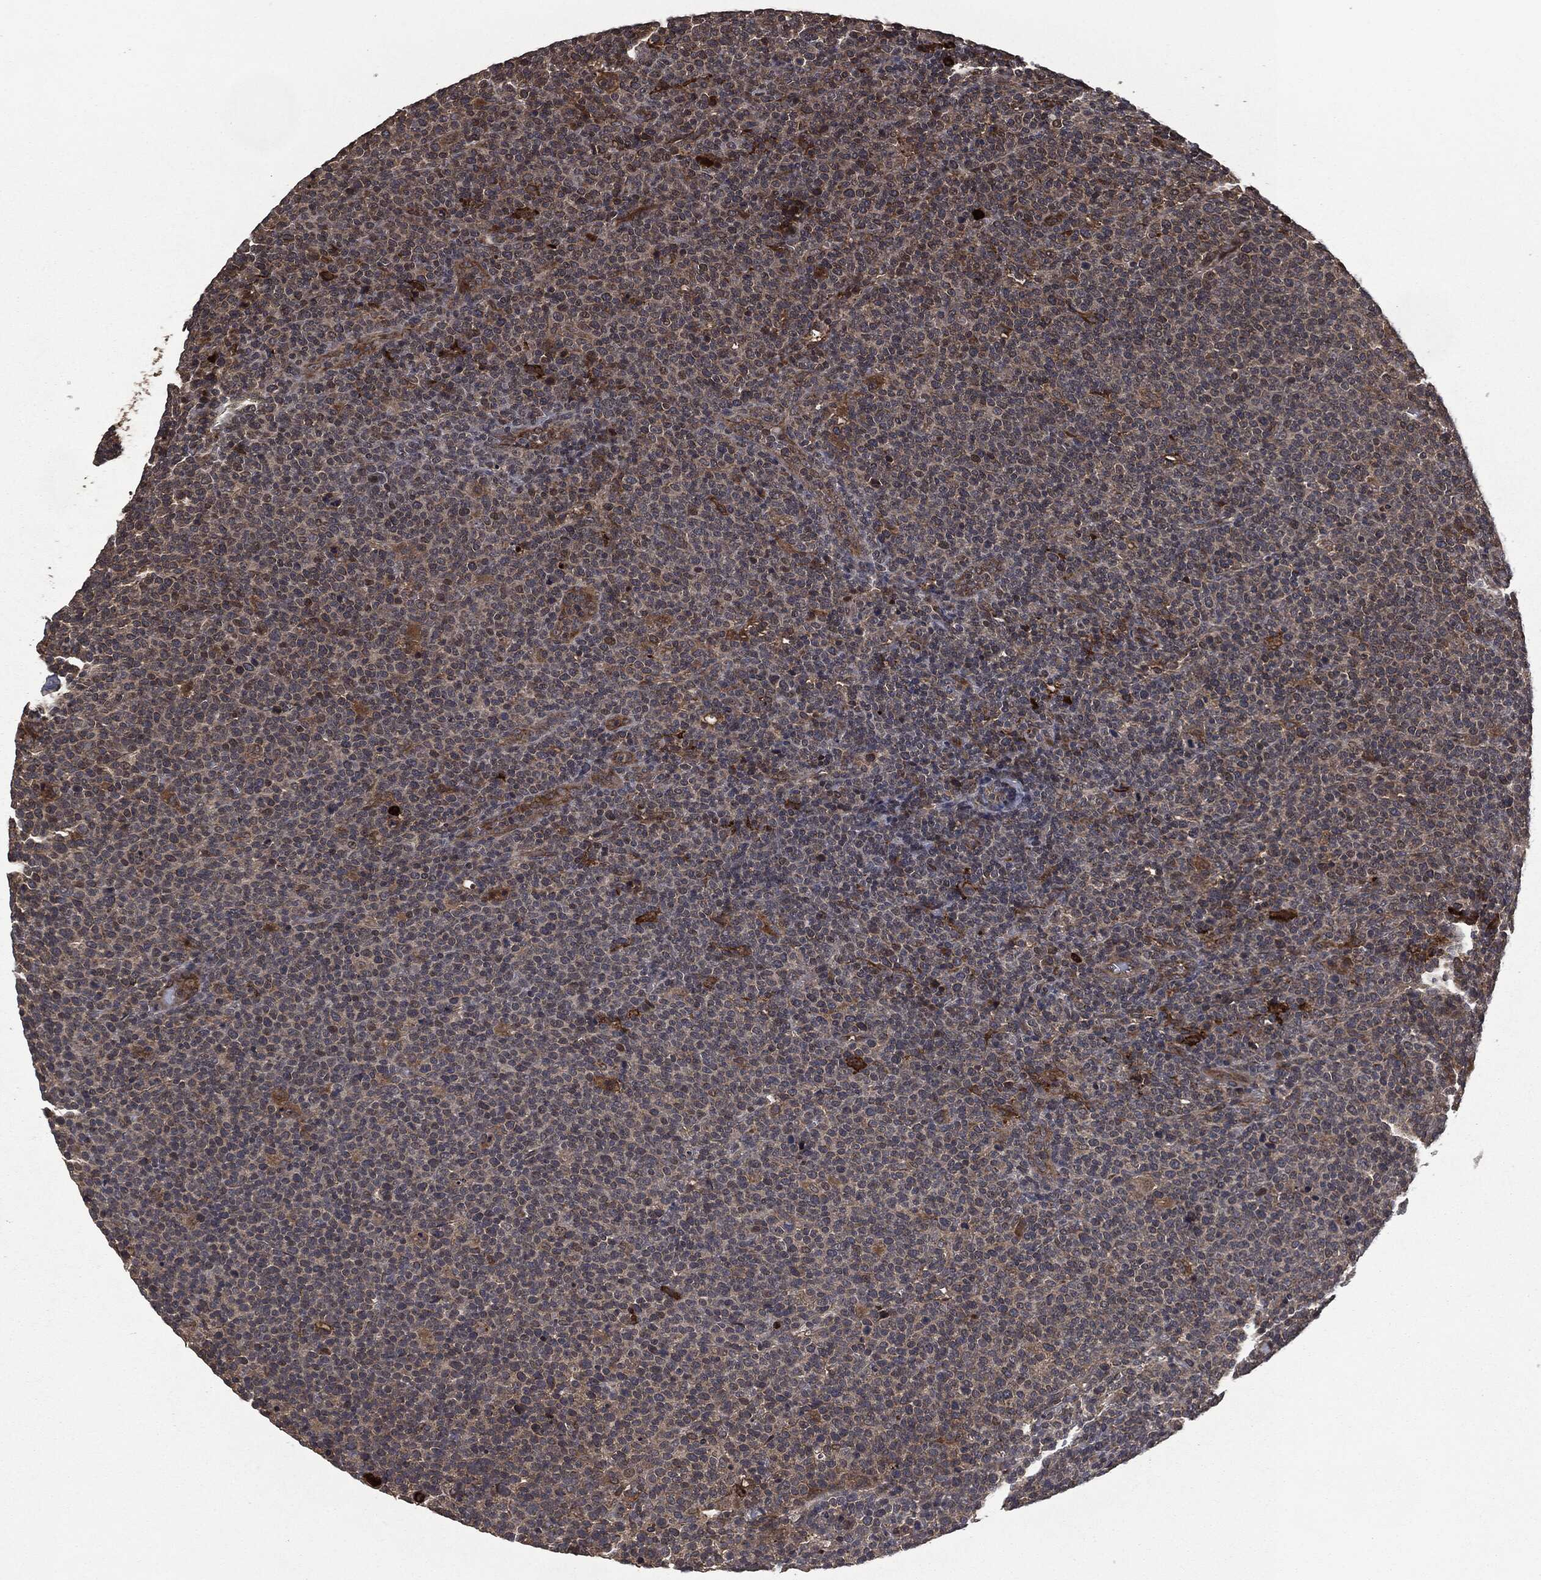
{"staining": {"intensity": "negative", "quantity": "none", "location": "none"}, "tissue": "lymphoma", "cell_type": "Tumor cells", "image_type": "cancer", "snomed": [{"axis": "morphology", "description": "Malignant lymphoma, non-Hodgkin's type, High grade"}, {"axis": "topography", "description": "Lymph node"}], "caption": "Immunohistochemistry of human lymphoma exhibits no staining in tumor cells.", "gene": "CRABP2", "patient": {"sex": "male", "age": 61}}